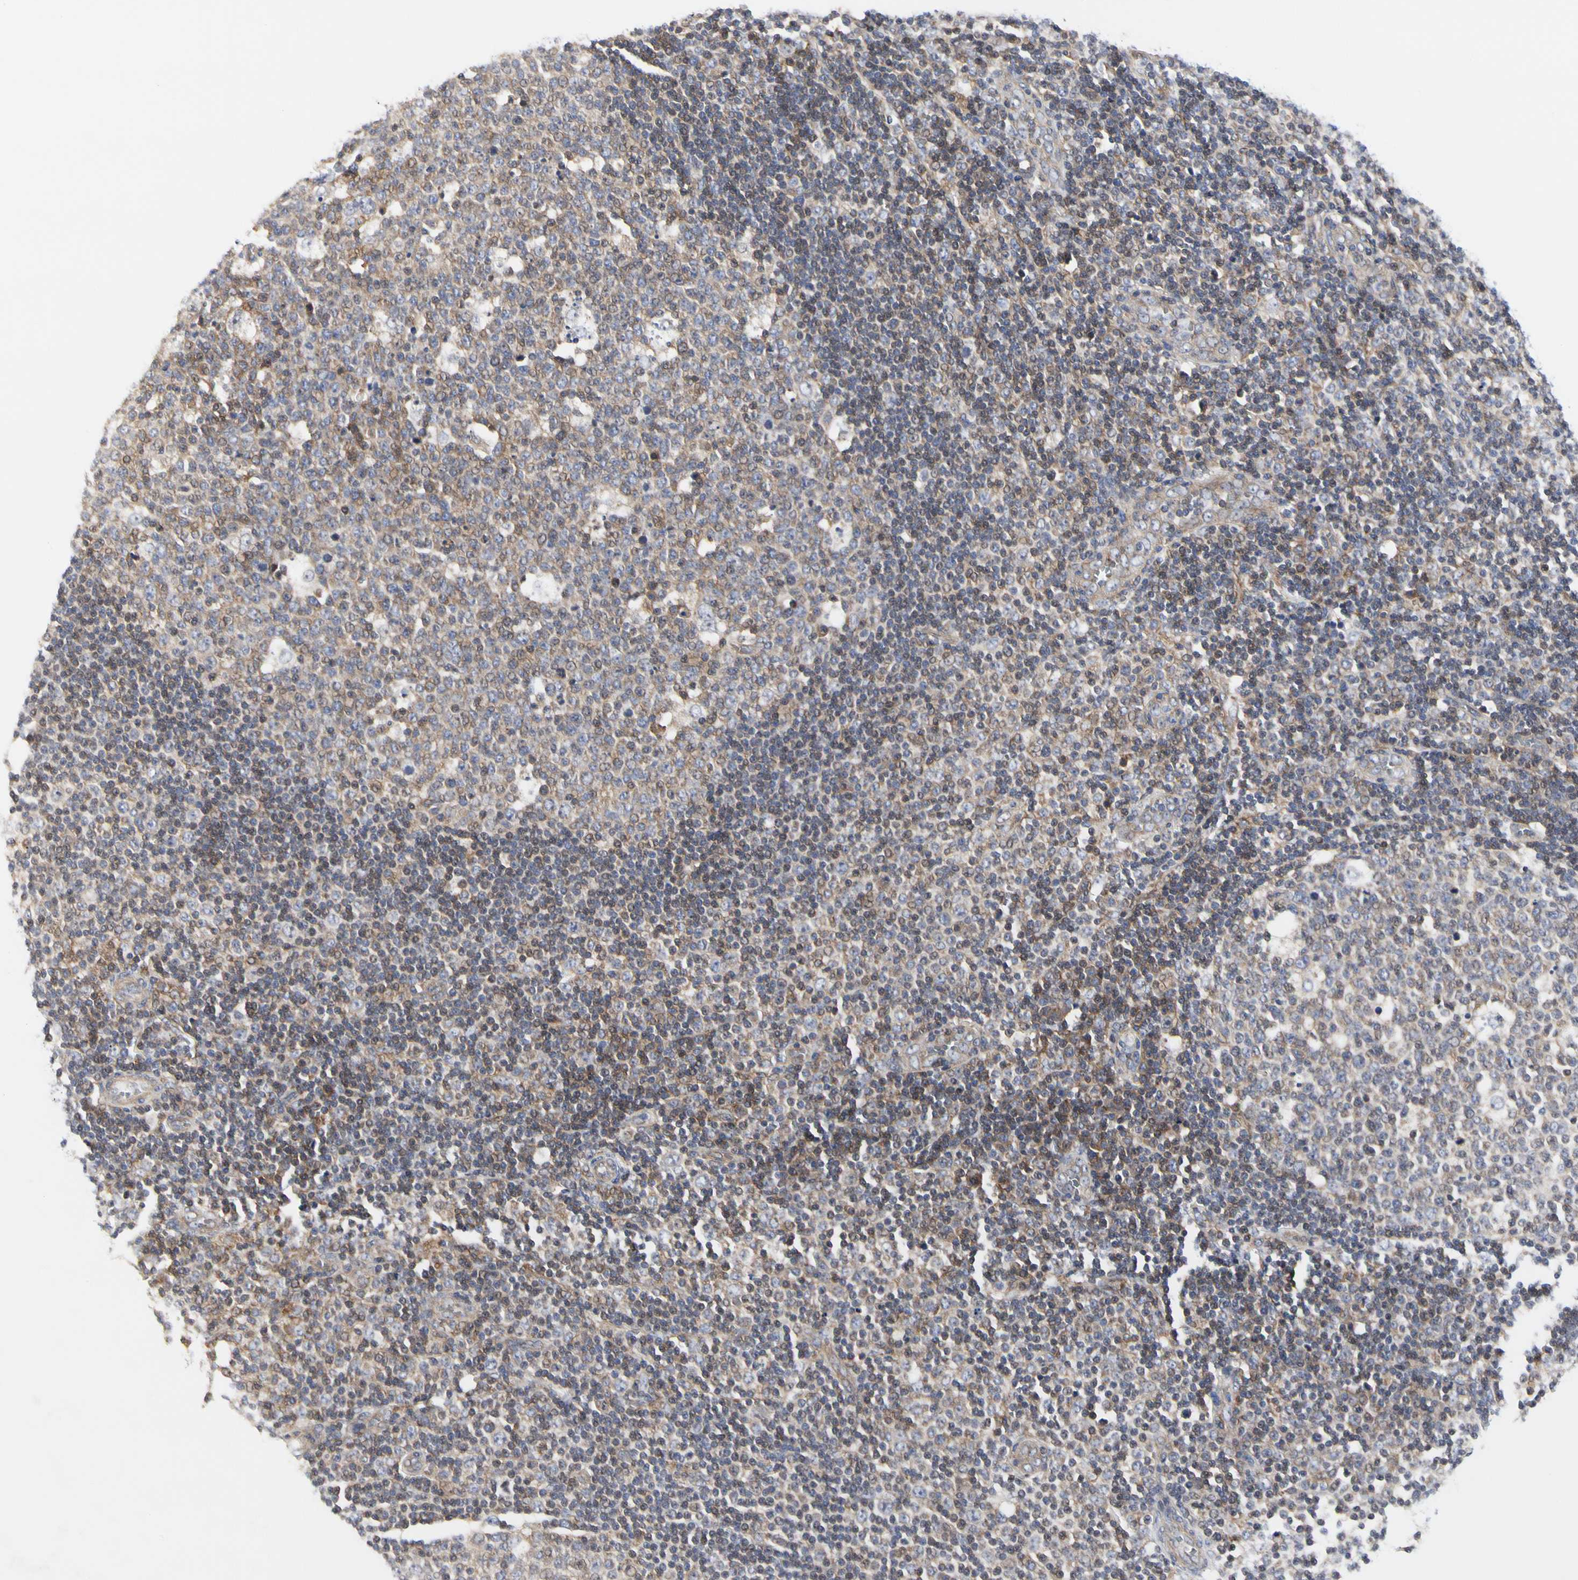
{"staining": {"intensity": "weak", "quantity": ">75%", "location": "cytoplasmic/membranous"}, "tissue": "lymph node", "cell_type": "Germinal center cells", "image_type": "normal", "snomed": [{"axis": "morphology", "description": "Normal tissue, NOS"}, {"axis": "topography", "description": "Lymph node"}, {"axis": "topography", "description": "Salivary gland"}], "caption": "This histopathology image reveals normal lymph node stained with immunohistochemistry (IHC) to label a protein in brown. The cytoplasmic/membranous of germinal center cells show weak positivity for the protein. Nuclei are counter-stained blue.", "gene": "SHANK2", "patient": {"sex": "male", "age": 8}}